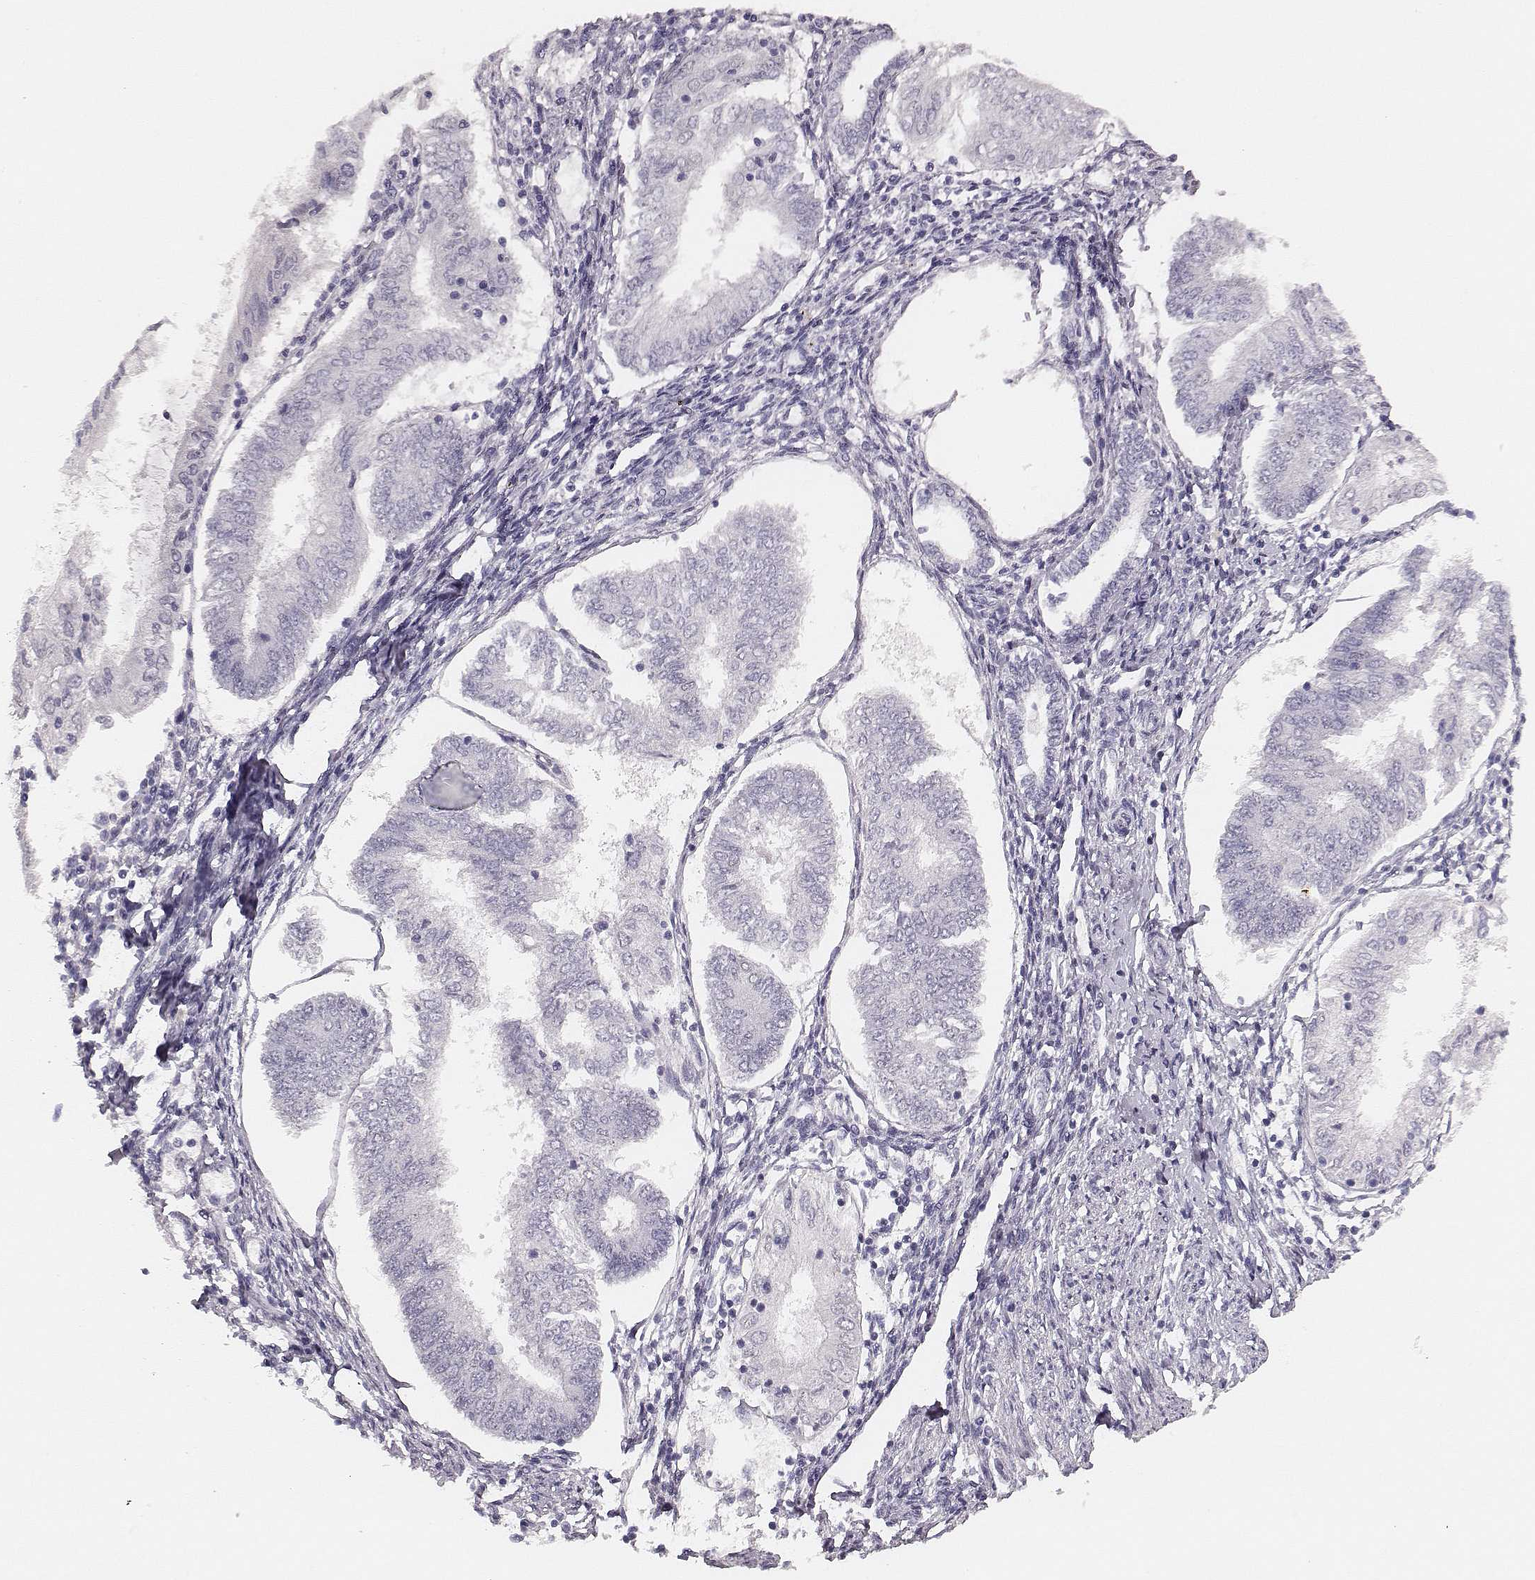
{"staining": {"intensity": "negative", "quantity": "none", "location": "none"}, "tissue": "endometrial cancer", "cell_type": "Tumor cells", "image_type": "cancer", "snomed": [{"axis": "morphology", "description": "Adenocarcinoma, NOS"}, {"axis": "topography", "description": "Endometrium"}], "caption": "A high-resolution micrograph shows immunohistochemistry (IHC) staining of endometrial cancer, which reveals no significant staining in tumor cells.", "gene": "CSHL1", "patient": {"sex": "female", "age": 68}}